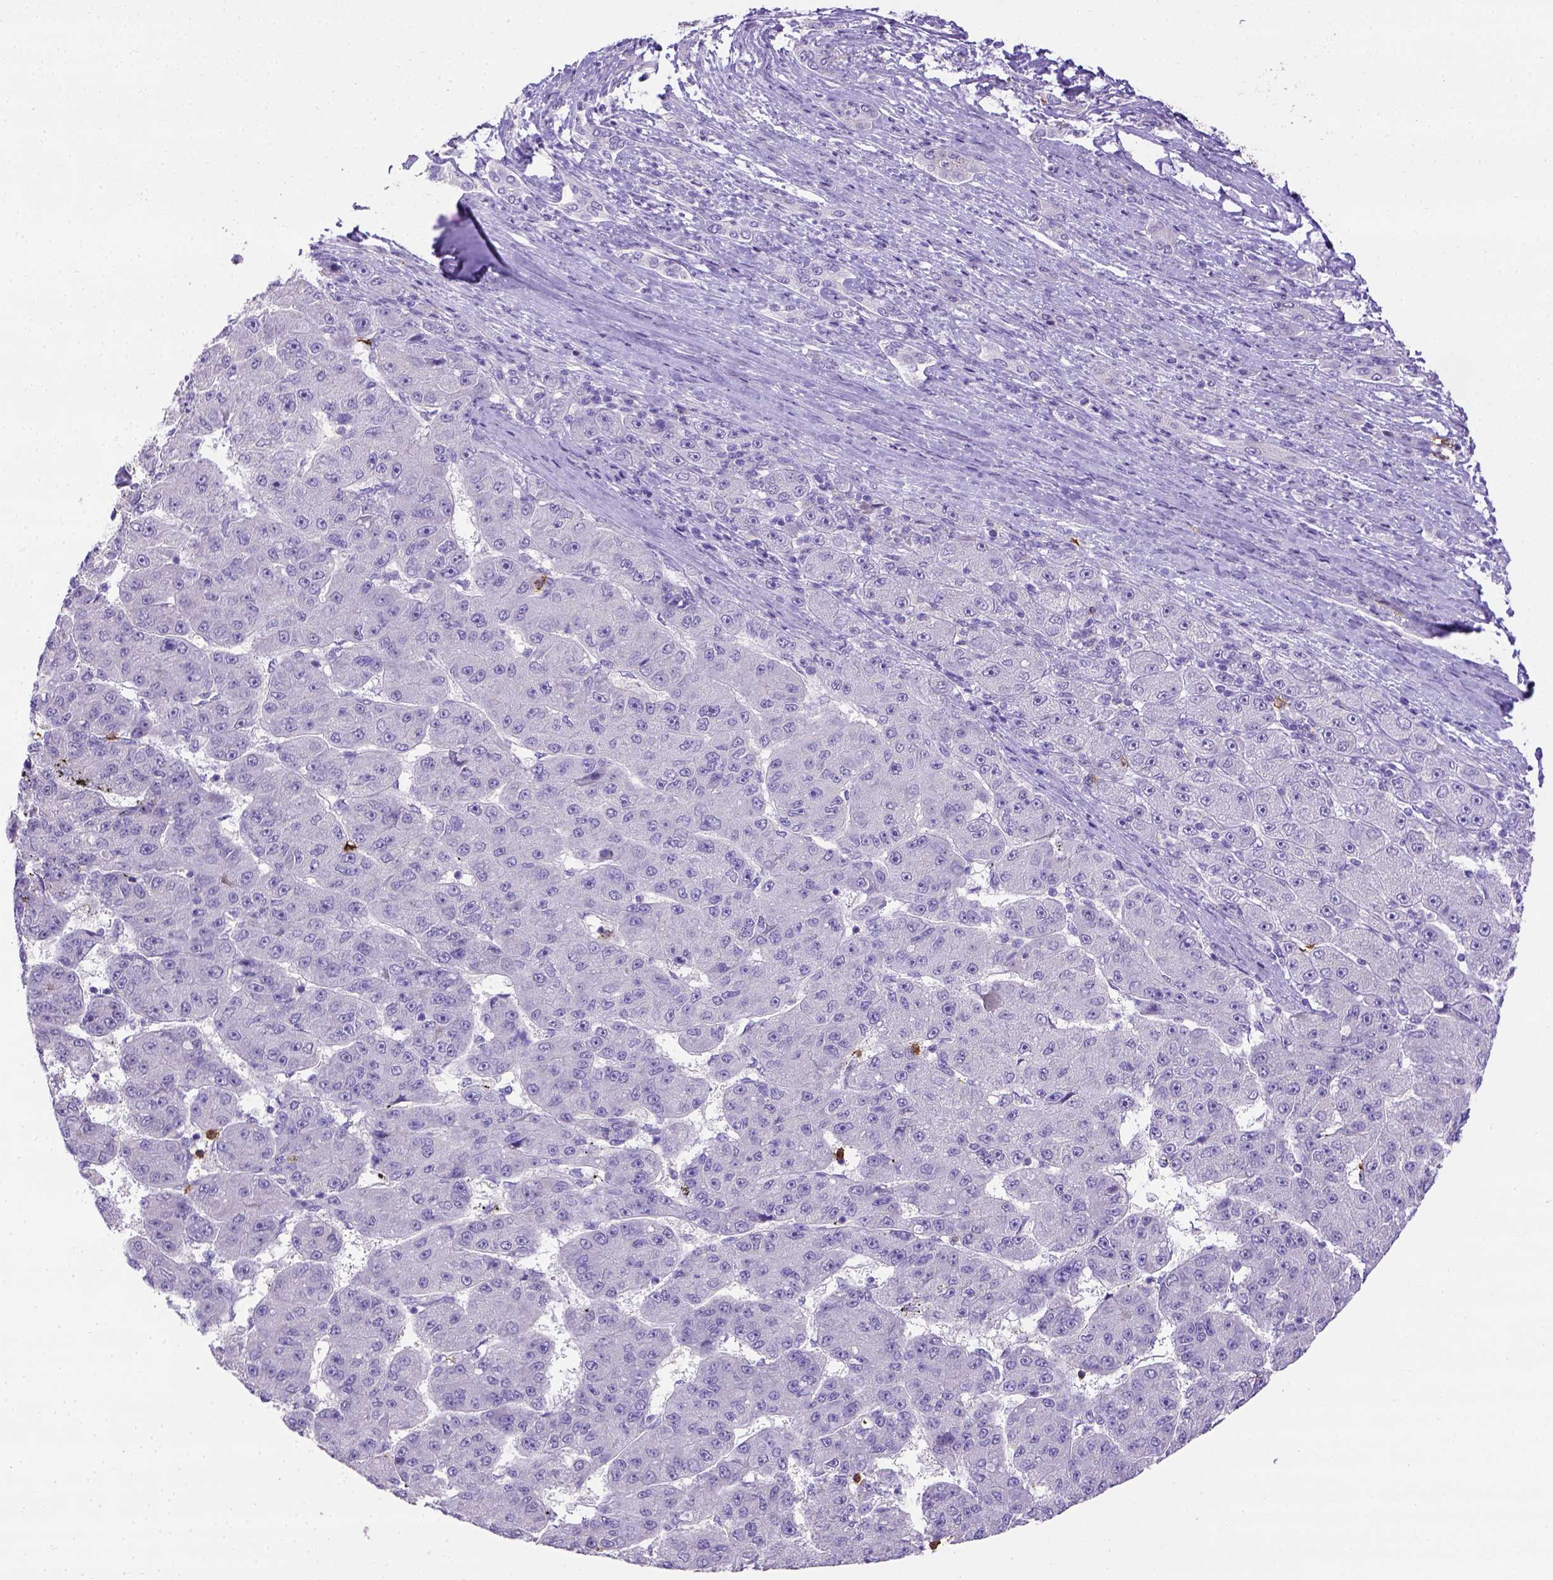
{"staining": {"intensity": "negative", "quantity": "none", "location": "none"}, "tissue": "liver cancer", "cell_type": "Tumor cells", "image_type": "cancer", "snomed": [{"axis": "morphology", "description": "Carcinoma, Hepatocellular, NOS"}, {"axis": "topography", "description": "Liver"}], "caption": "IHC histopathology image of hepatocellular carcinoma (liver) stained for a protein (brown), which demonstrates no expression in tumor cells.", "gene": "B3GAT1", "patient": {"sex": "male", "age": 67}}